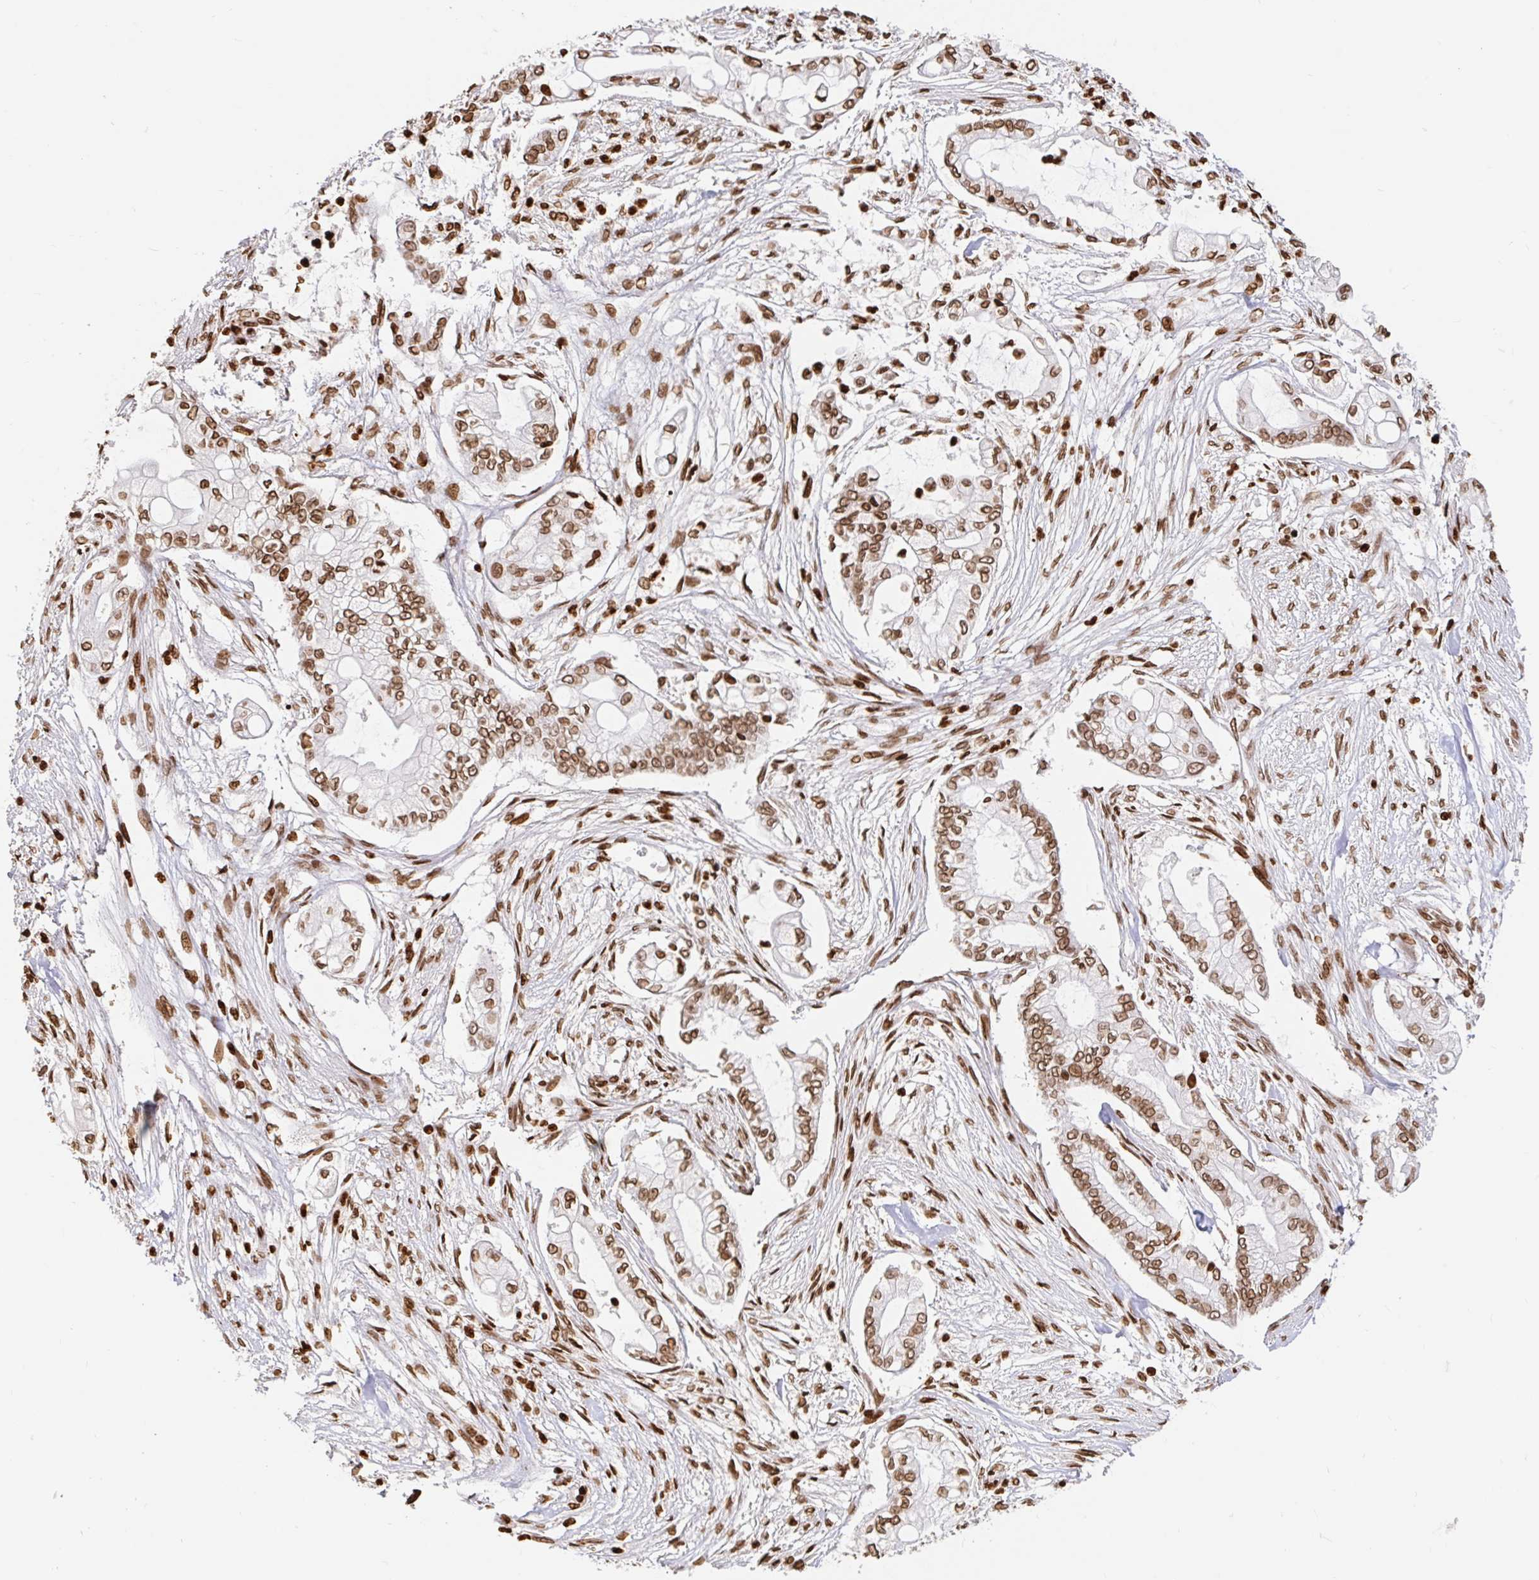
{"staining": {"intensity": "moderate", "quantity": ">75%", "location": "nuclear"}, "tissue": "pancreatic cancer", "cell_type": "Tumor cells", "image_type": "cancer", "snomed": [{"axis": "morphology", "description": "Adenocarcinoma, NOS"}, {"axis": "topography", "description": "Pancreas"}], "caption": "The photomicrograph shows immunohistochemical staining of pancreatic cancer (adenocarcinoma). There is moderate nuclear staining is seen in about >75% of tumor cells. (Brightfield microscopy of DAB IHC at high magnification).", "gene": "H2BC5", "patient": {"sex": "female", "age": 69}}